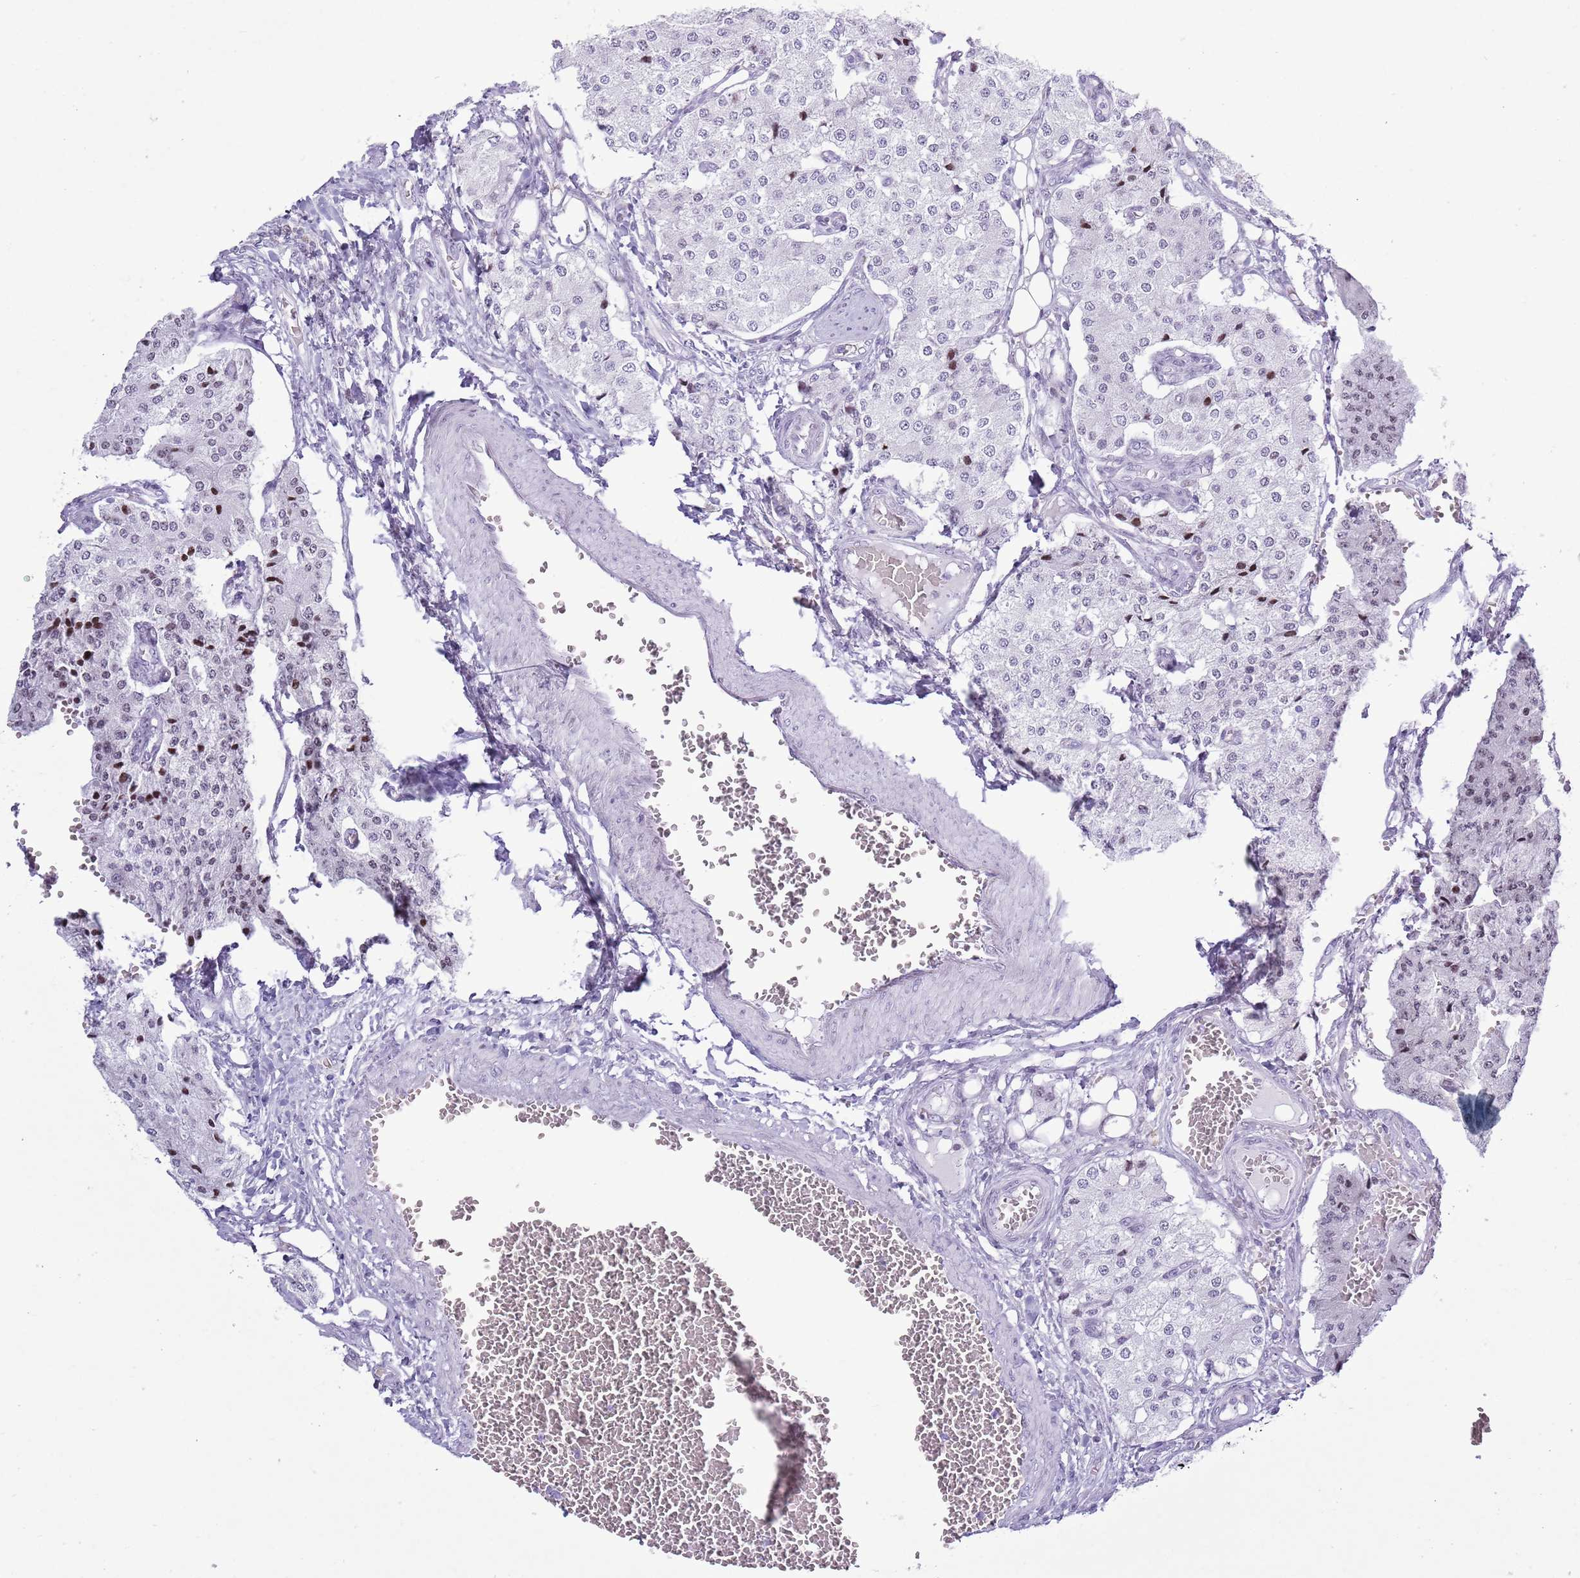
{"staining": {"intensity": "weak", "quantity": "<25%", "location": "nuclear"}, "tissue": "carcinoid", "cell_type": "Tumor cells", "image_type": "cancer", "snomed": [{"axis": "morphology", "description": "Carcinoid, malignant, NOS"}, {"axis": "topography", "description": "Colon"}], "caption": "Immunohistochemistry photomicrograph of neoplastic tissue: human carcinoid (malignant) stained with DAB (3,3'-diaminobenzidine) demonstrates no significant protein positivity in tumor cells.", "gene": "ASIP", "patient": {"sex": "female", "age": 52}}